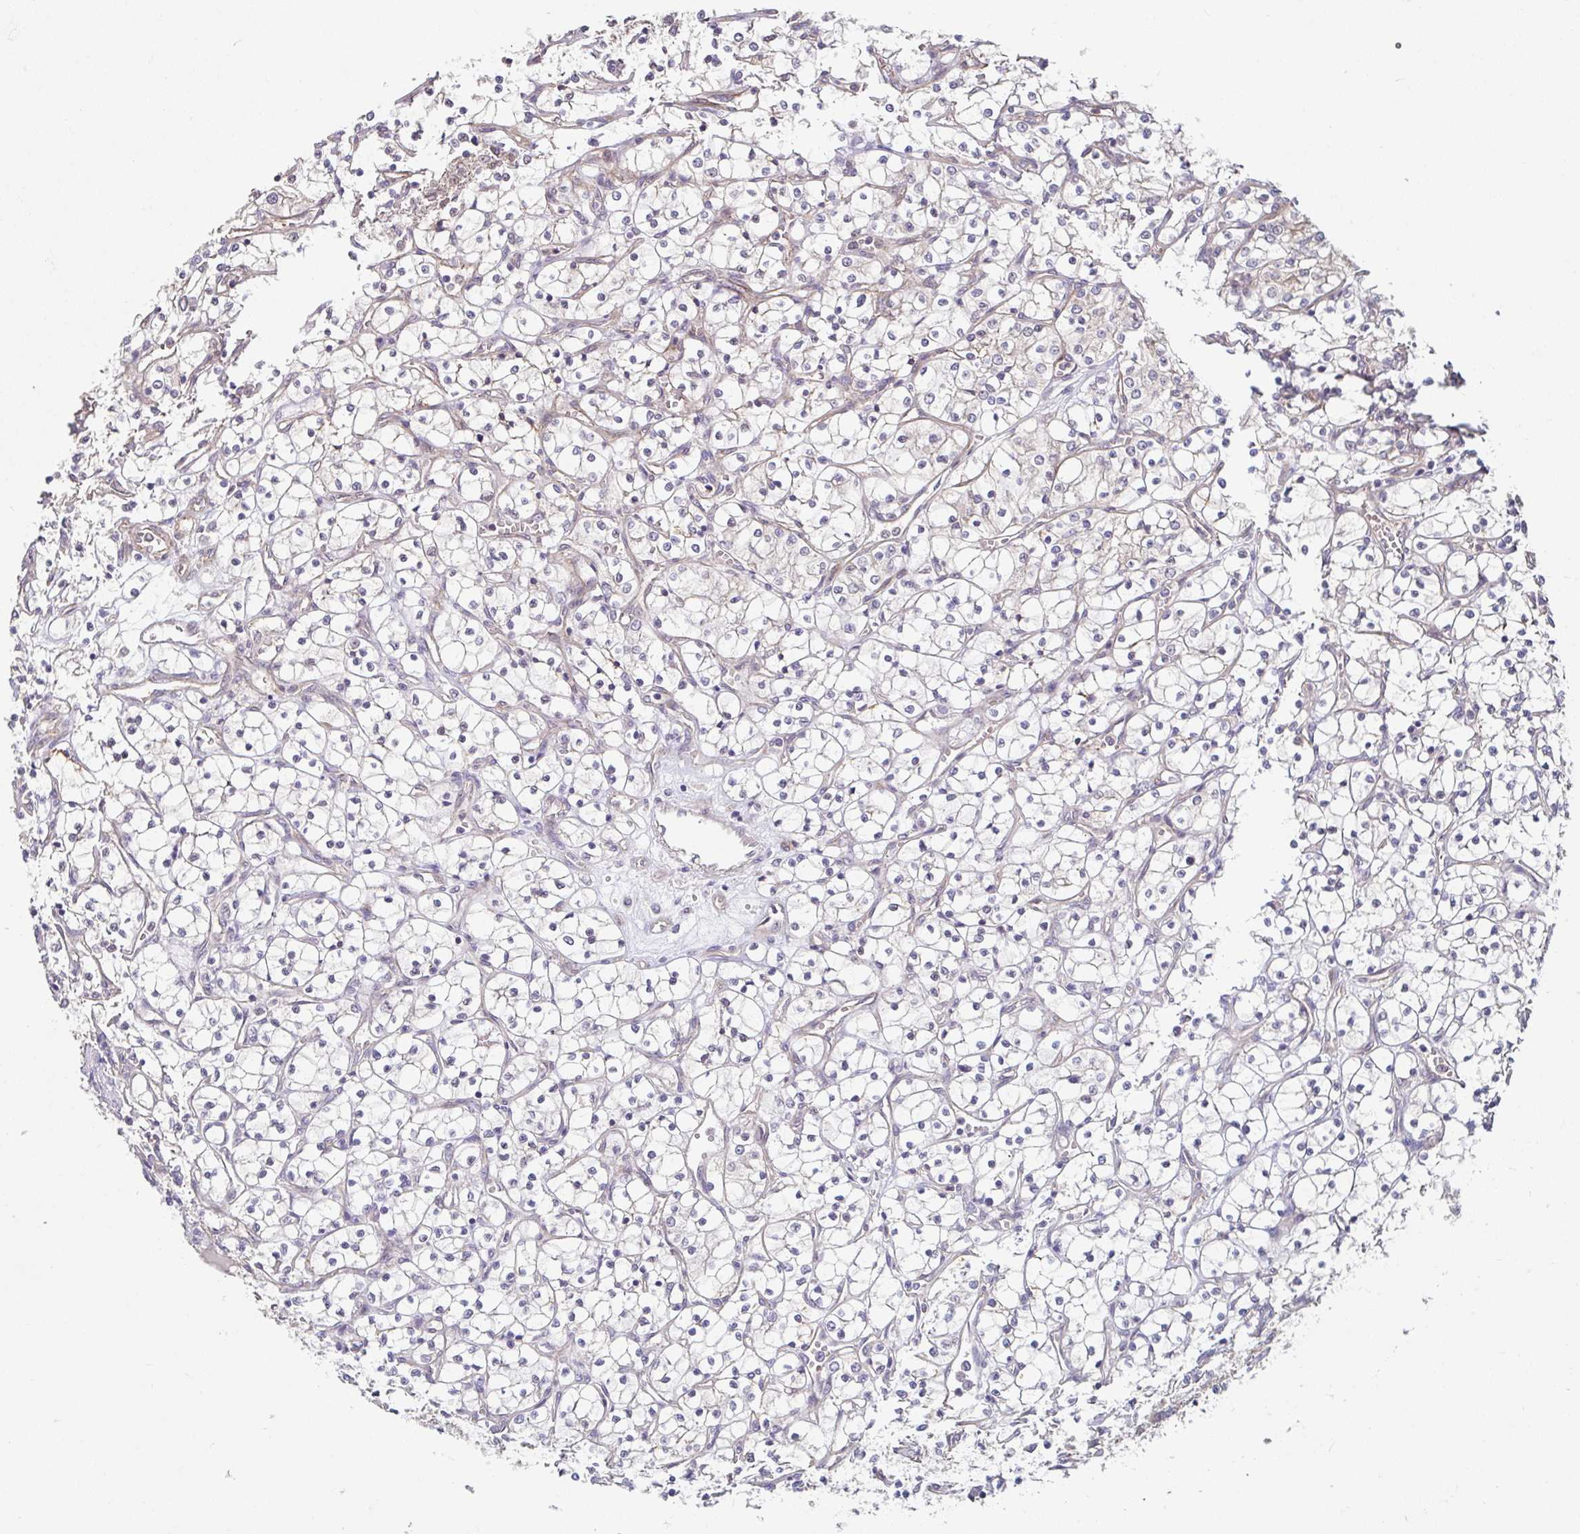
{"staining": {"intensity": "negative", "quantity": "none", "location": "none"}, "tissue": "renal cancer", "cell_type": "Tumor cells", "image_type": "cancer", "snomed": [{"axis": "morphology", "description": "Adenocarcinoma, NOS"}, {"axis": "topography", "description": "Kidney"}], "caption": "Tumor cells are negative for brown protein staining in renal cancer.", "gene": "STYXL1", "patient": {"sex": "female", "age": 69}}